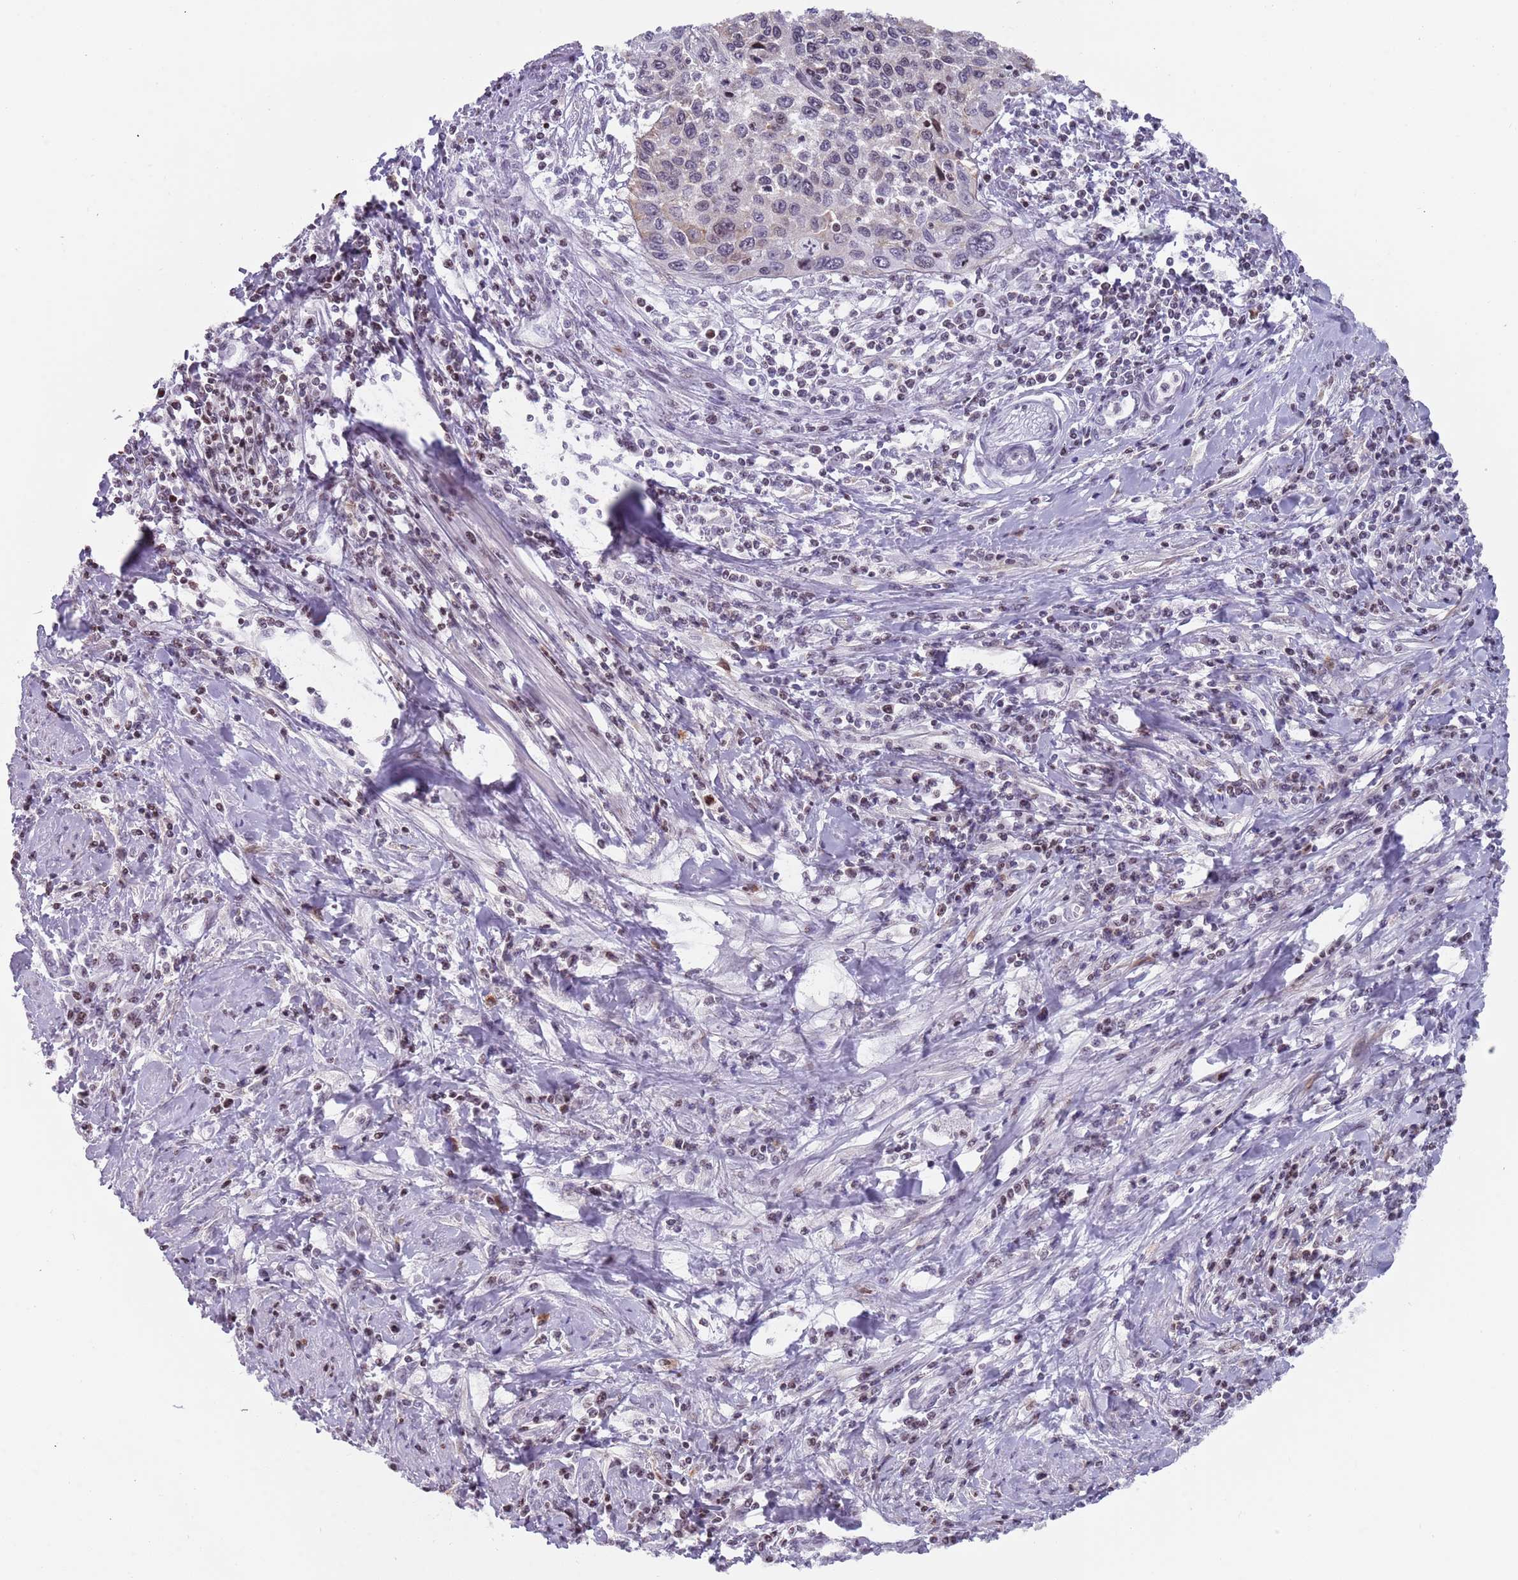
{"staining": {"intensity": "negative", "quantity": "none", "location": "none"}, "tissue": "cervical cancer", "cell_type": "Tumor cells", "image_type": "cancer", "snomed": [{"axis": "morphology", "description": "Squamous cell carcinoma, NOS"}, {"axis": "topography", "description": "Cervix"}], "caption": "Immunohistochemistry histopathology image of neoplastic tissue: human cervical cancer stained with DAB shows no significant protein positivity in tumor cells.", "gene": "HDAC8", "patient": {"sex": "female", "age": 32}}